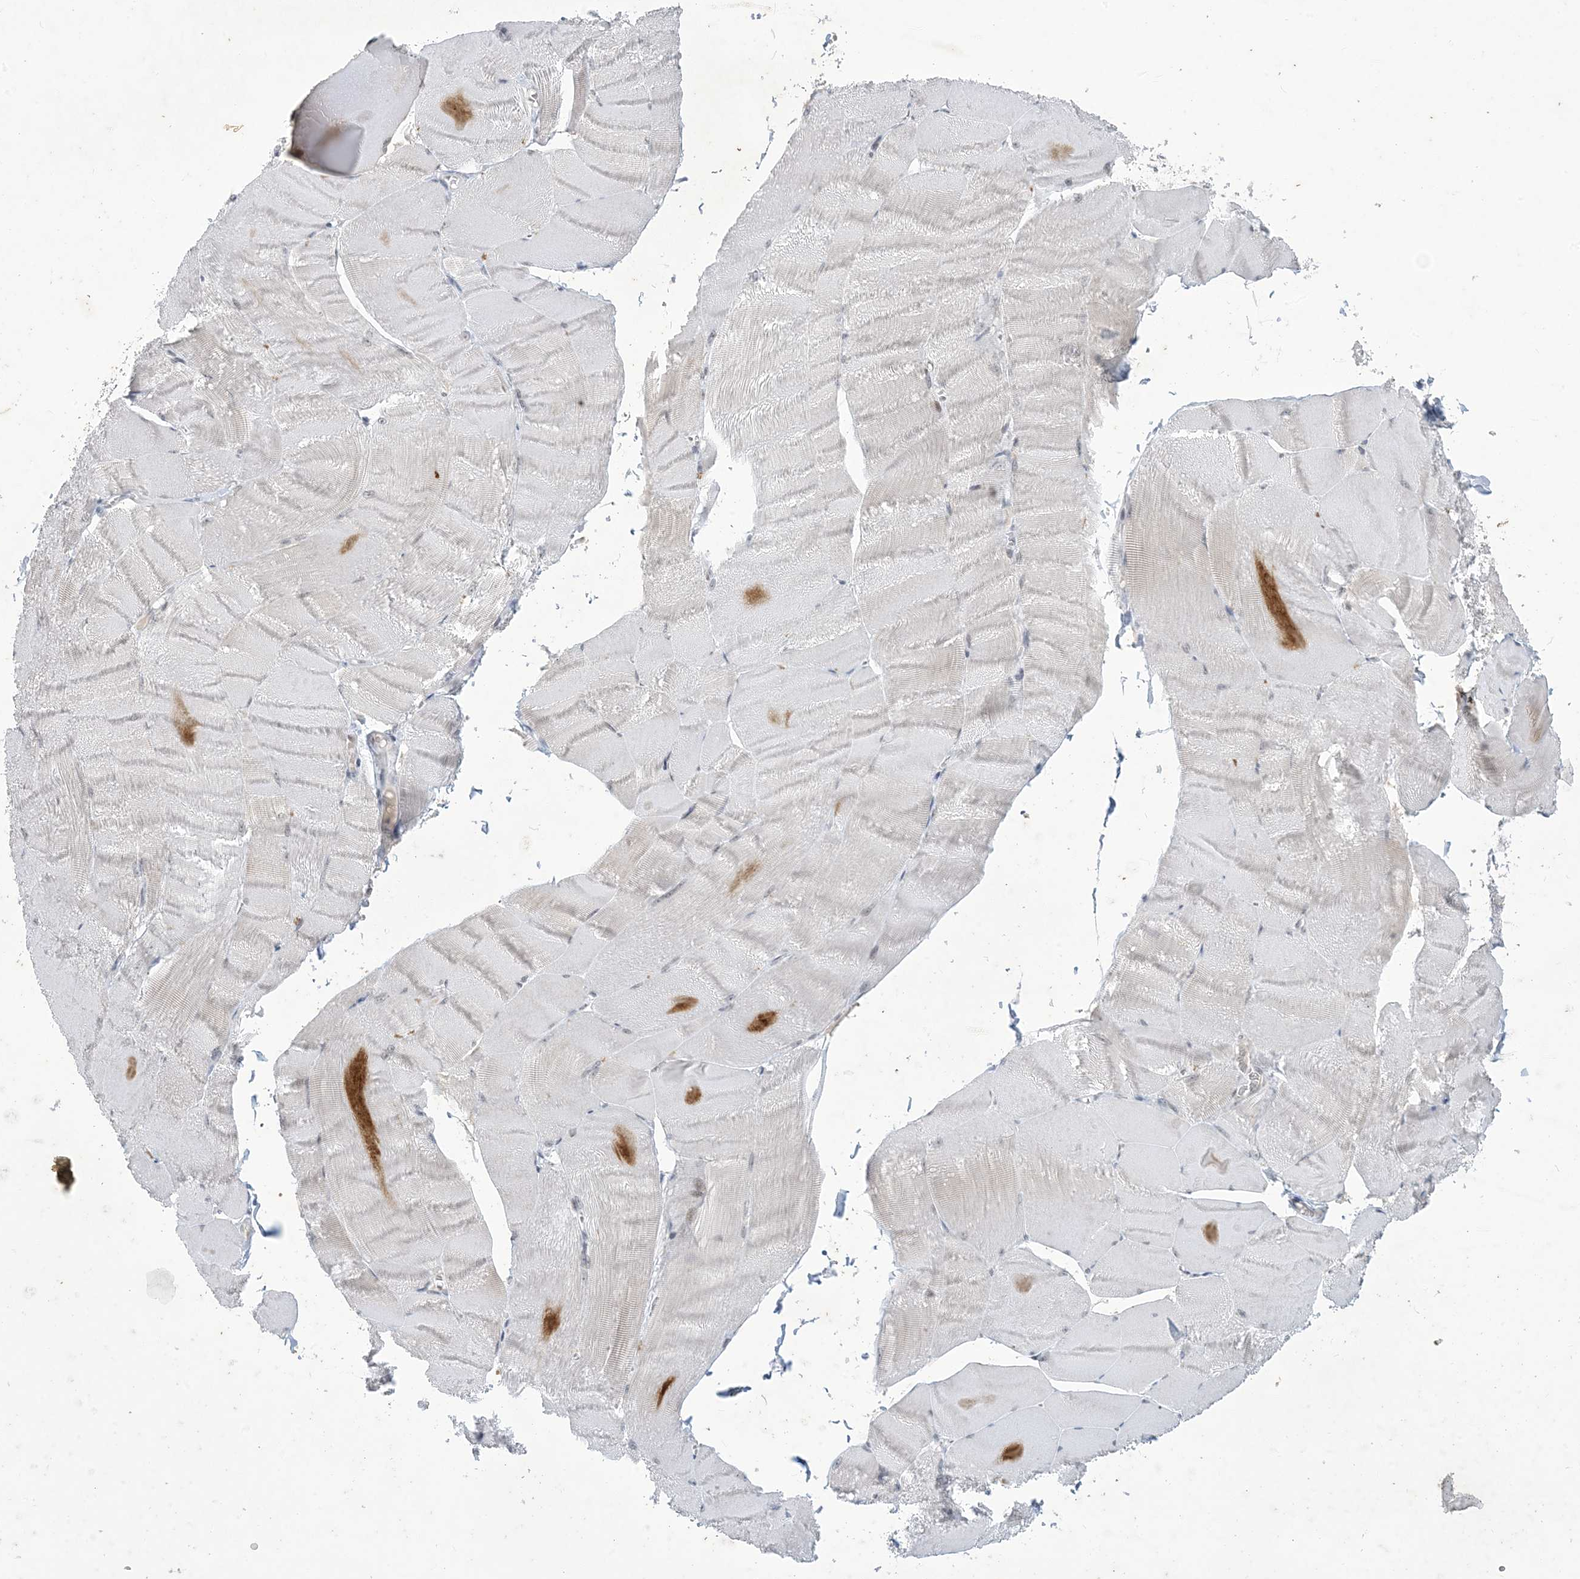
{"staining": {"intensity": "moderate", "quantity": "<25%", "location": "cytoplasmic/membranous"}, "tissue": "skeletal muscle", "cell_type": "Myocytes", "image_type": "normal", "snomed": [{"axis": "morphology", "description": "Normal tissue, NOS"}, {"axis": "morphology", "description": "Basal cell carcinoma"}, {"axis": "topography", "description": "Skeletal muscle"}], "caption": "Immunohistochemical staining of unremarkable skeletal muscle displays <25% levels of moderate cytoplasmic/membranous protein staining in about <25% of myocytes. (DAB IHC with brightfield microscopy, high magnification).", "gene": "ZNF674", "patient": {"sex": "female", "age": 64}}